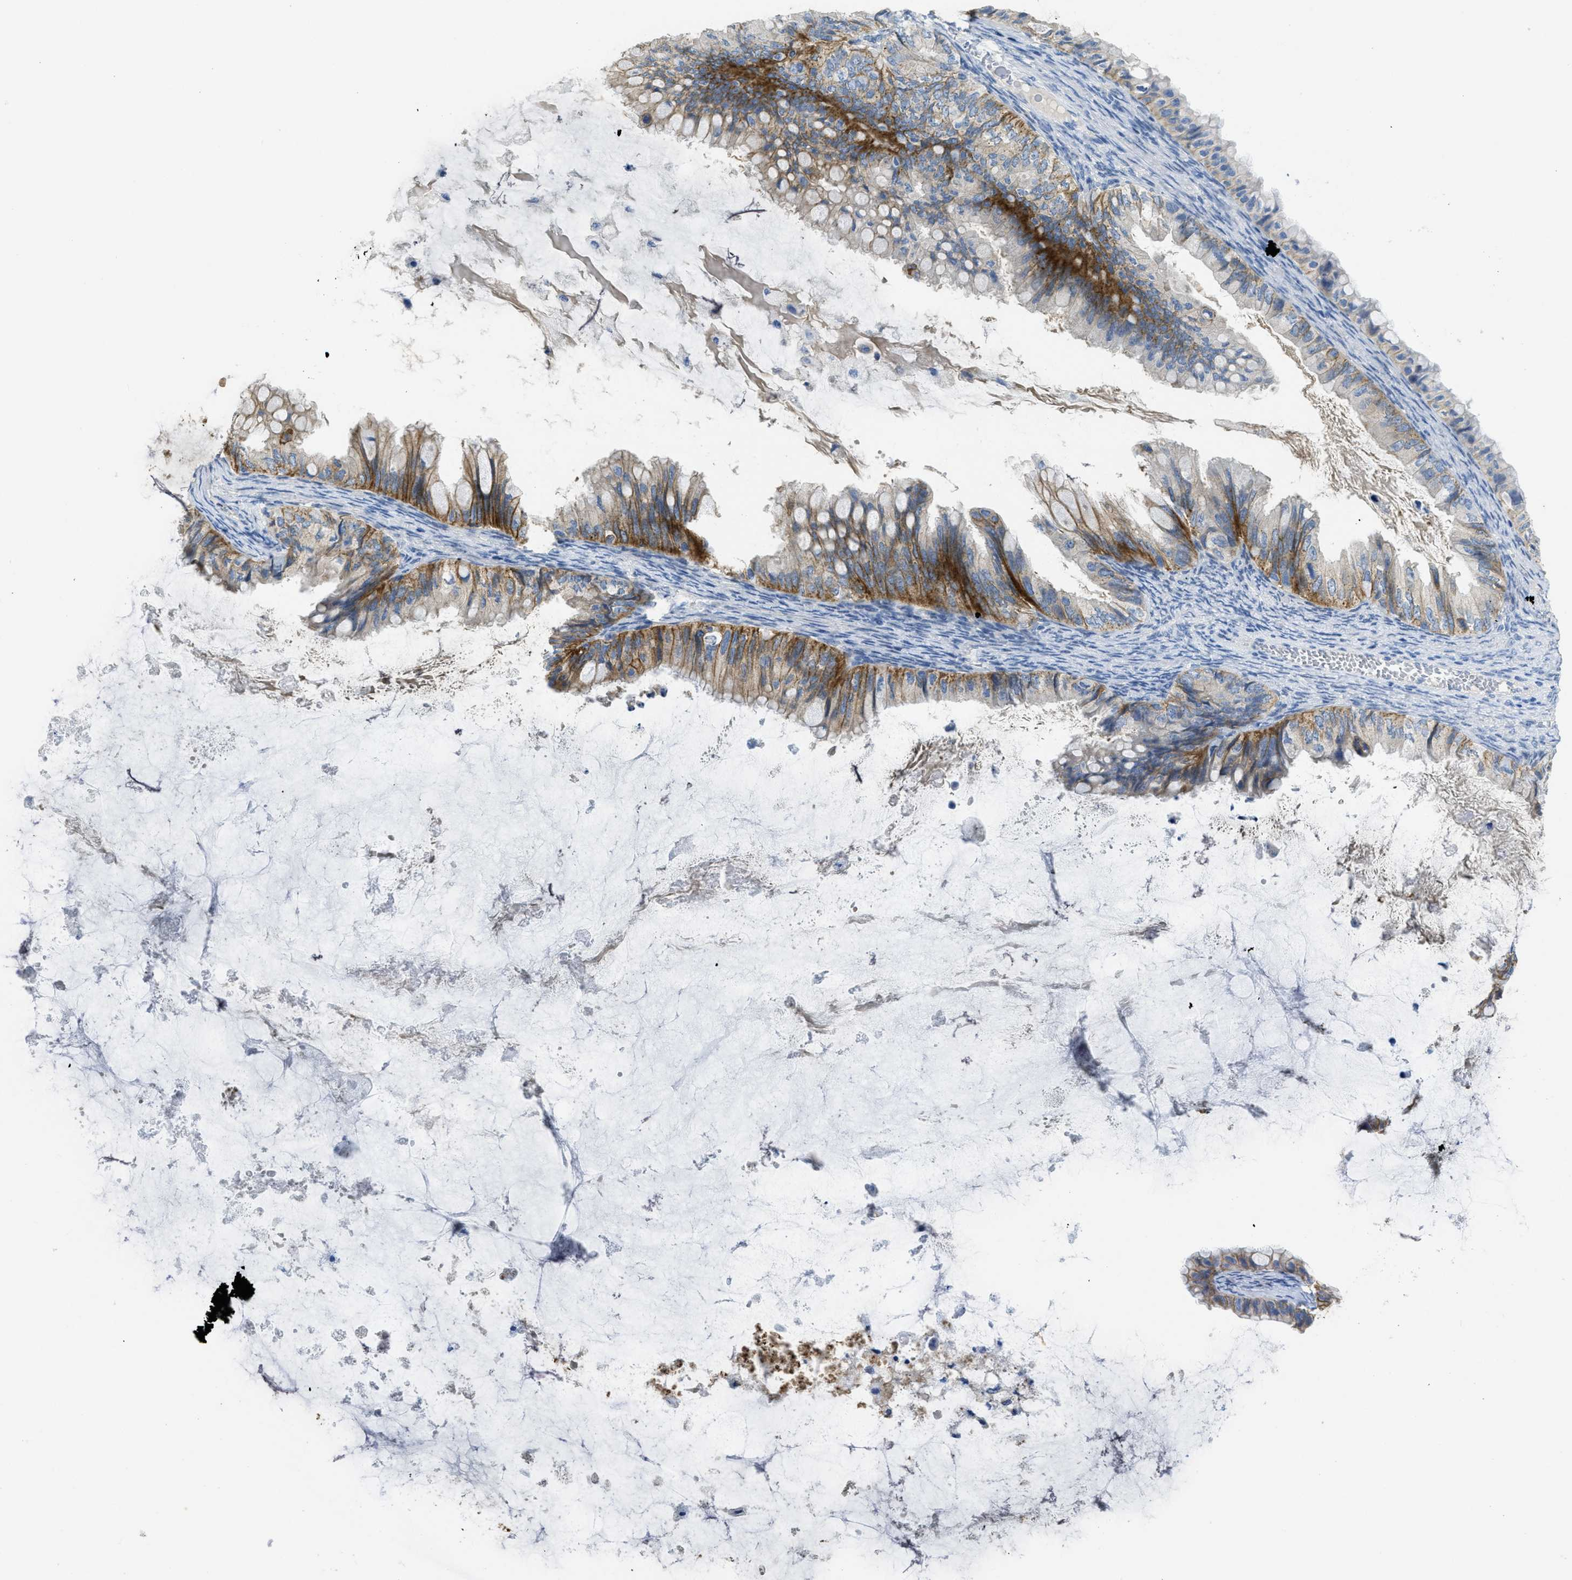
{"staining": {"intensity": "moderate", "quantity": ">75%", "location": "cytoplasmic/membranous"}, "tissue": "ovarian cancer", "cell_type": "Tumor cells", "image_type": "cancer", "snomed": [{"axis": "morphology", "description": "Cystadenocarcinoma, mucinous, NOS"}, {"axis": "topography", "description": "Ovary"}], "caption": "IHC histopathology image of neoplastic tissue: mucinous cystadenocarcinoma (ovarian) stained using immunohistochemistry exhibits medium levels of moderate protein expression localized specifically in the cytoplasmic/membranous of tumor cells, appearing as a cytoplasmic/membranous brown color.", "gene": "CNNM4", "patient": {"sex": "female", "age": 80}}